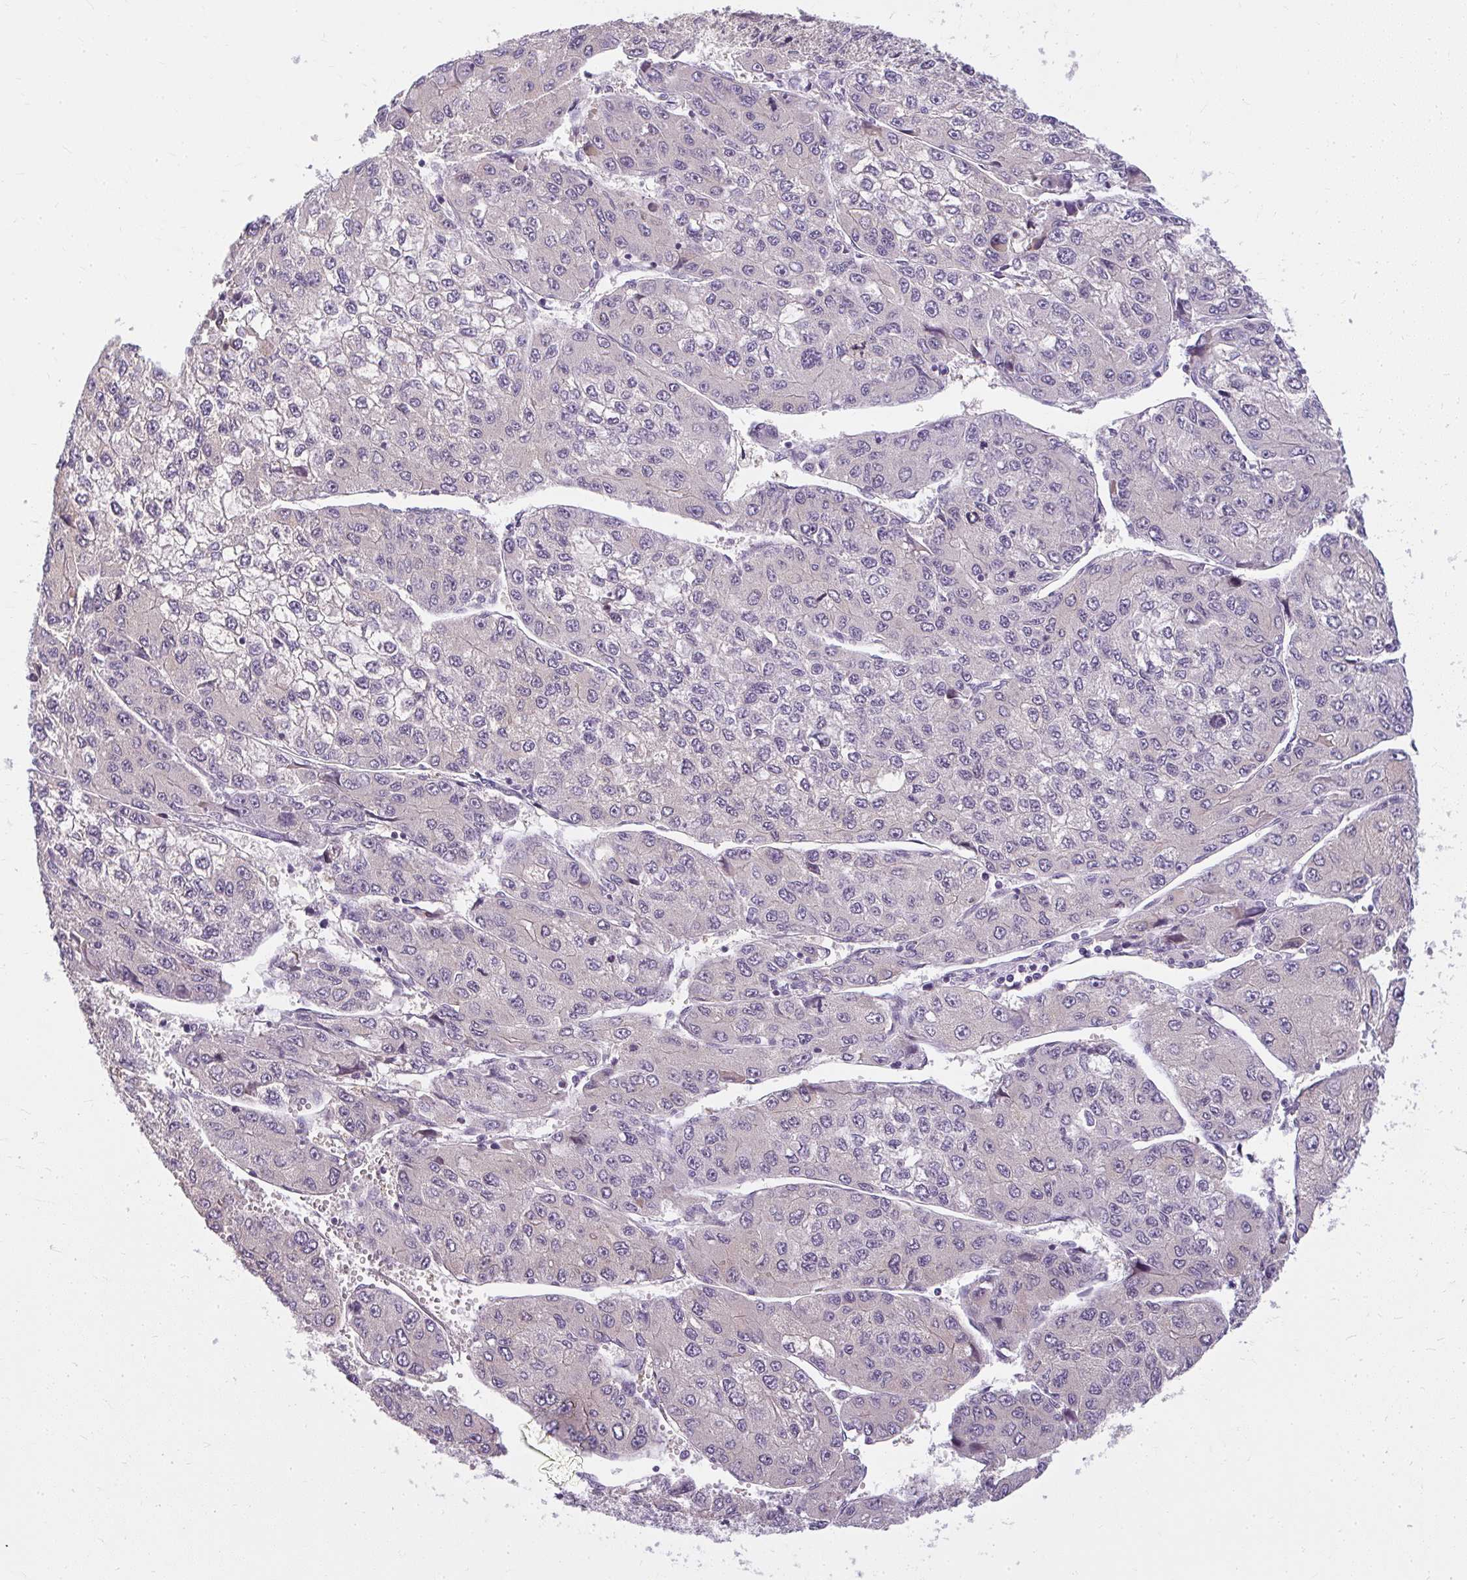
{"staining": {"intensity": "negative", "quantity": "none", "location": "none"}, "tissue": "liver cancer", "cell_type": "Tumor cells", "image_type": "cancer", "snomed": [{"axis": "morphology", "description": "Carcinoma, Hepatocellular, NOS"}, {"axis": "topography", "description": "Liver"}], "caption": "This is an IHC image of human liver cancer. There is no staining in tumor cells.", "gene": "ZFYVE26", "patient": {"sex": "female", "age": 66}}